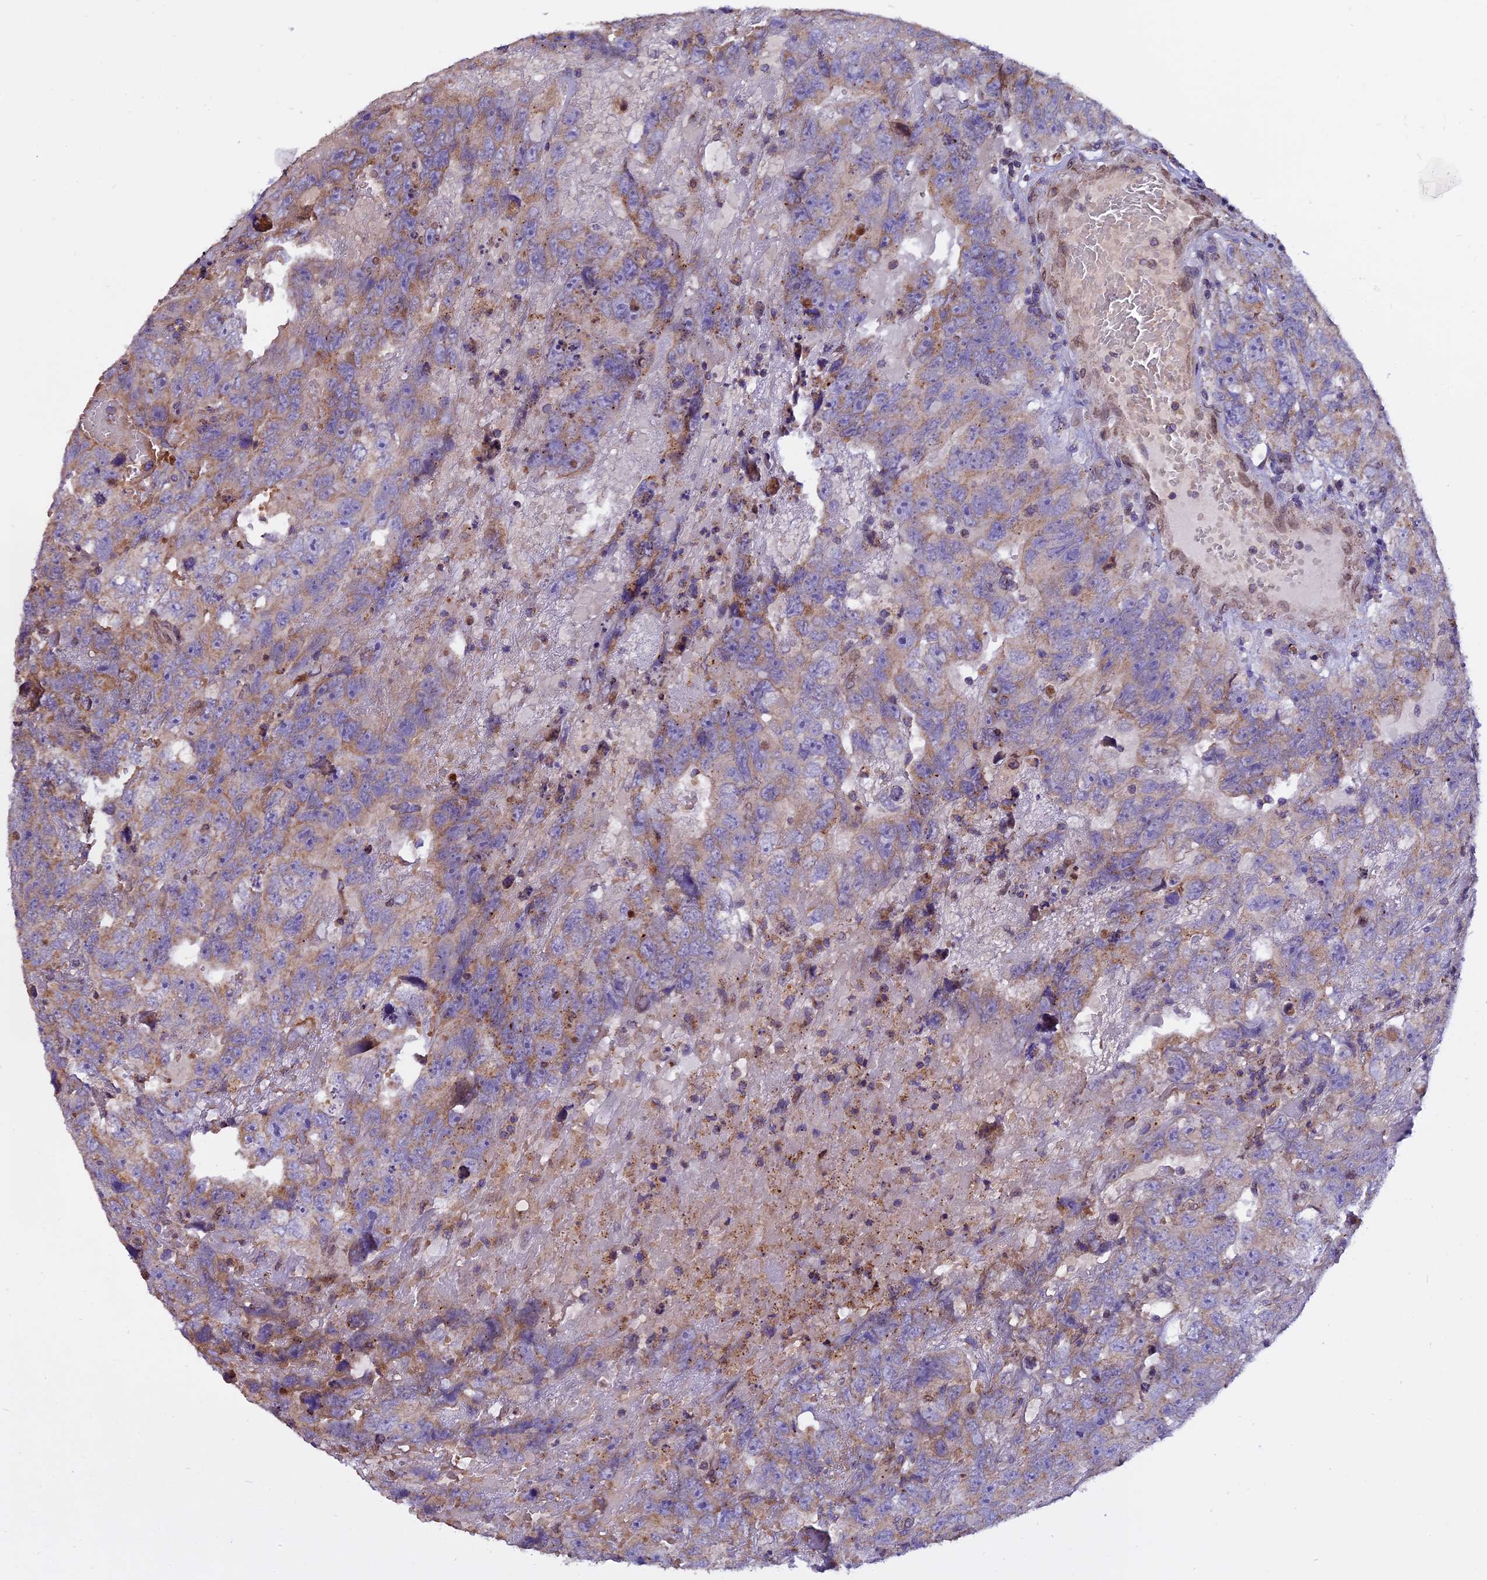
{"staining": {"intensity": "weak", "quantity": "25%-75%", "location": "cytoplasmic/membranous"}, "tissue": "testis cancer", "cell_type": "Tumor cells", "image_type": "cancer", "snomed": [{"axis": "morphology", "description": "Carcinoma, Embryonal, NOS"}, {"axis": "topography", "description": "Testis"}], "caption": "The immunohistochemical stain shows weak cytoplasmic/membranous positivity in tumor cells of testis cancer tissue.", "gene": "CHMP2A", "patient": {"sex": "male", "age": 45}}